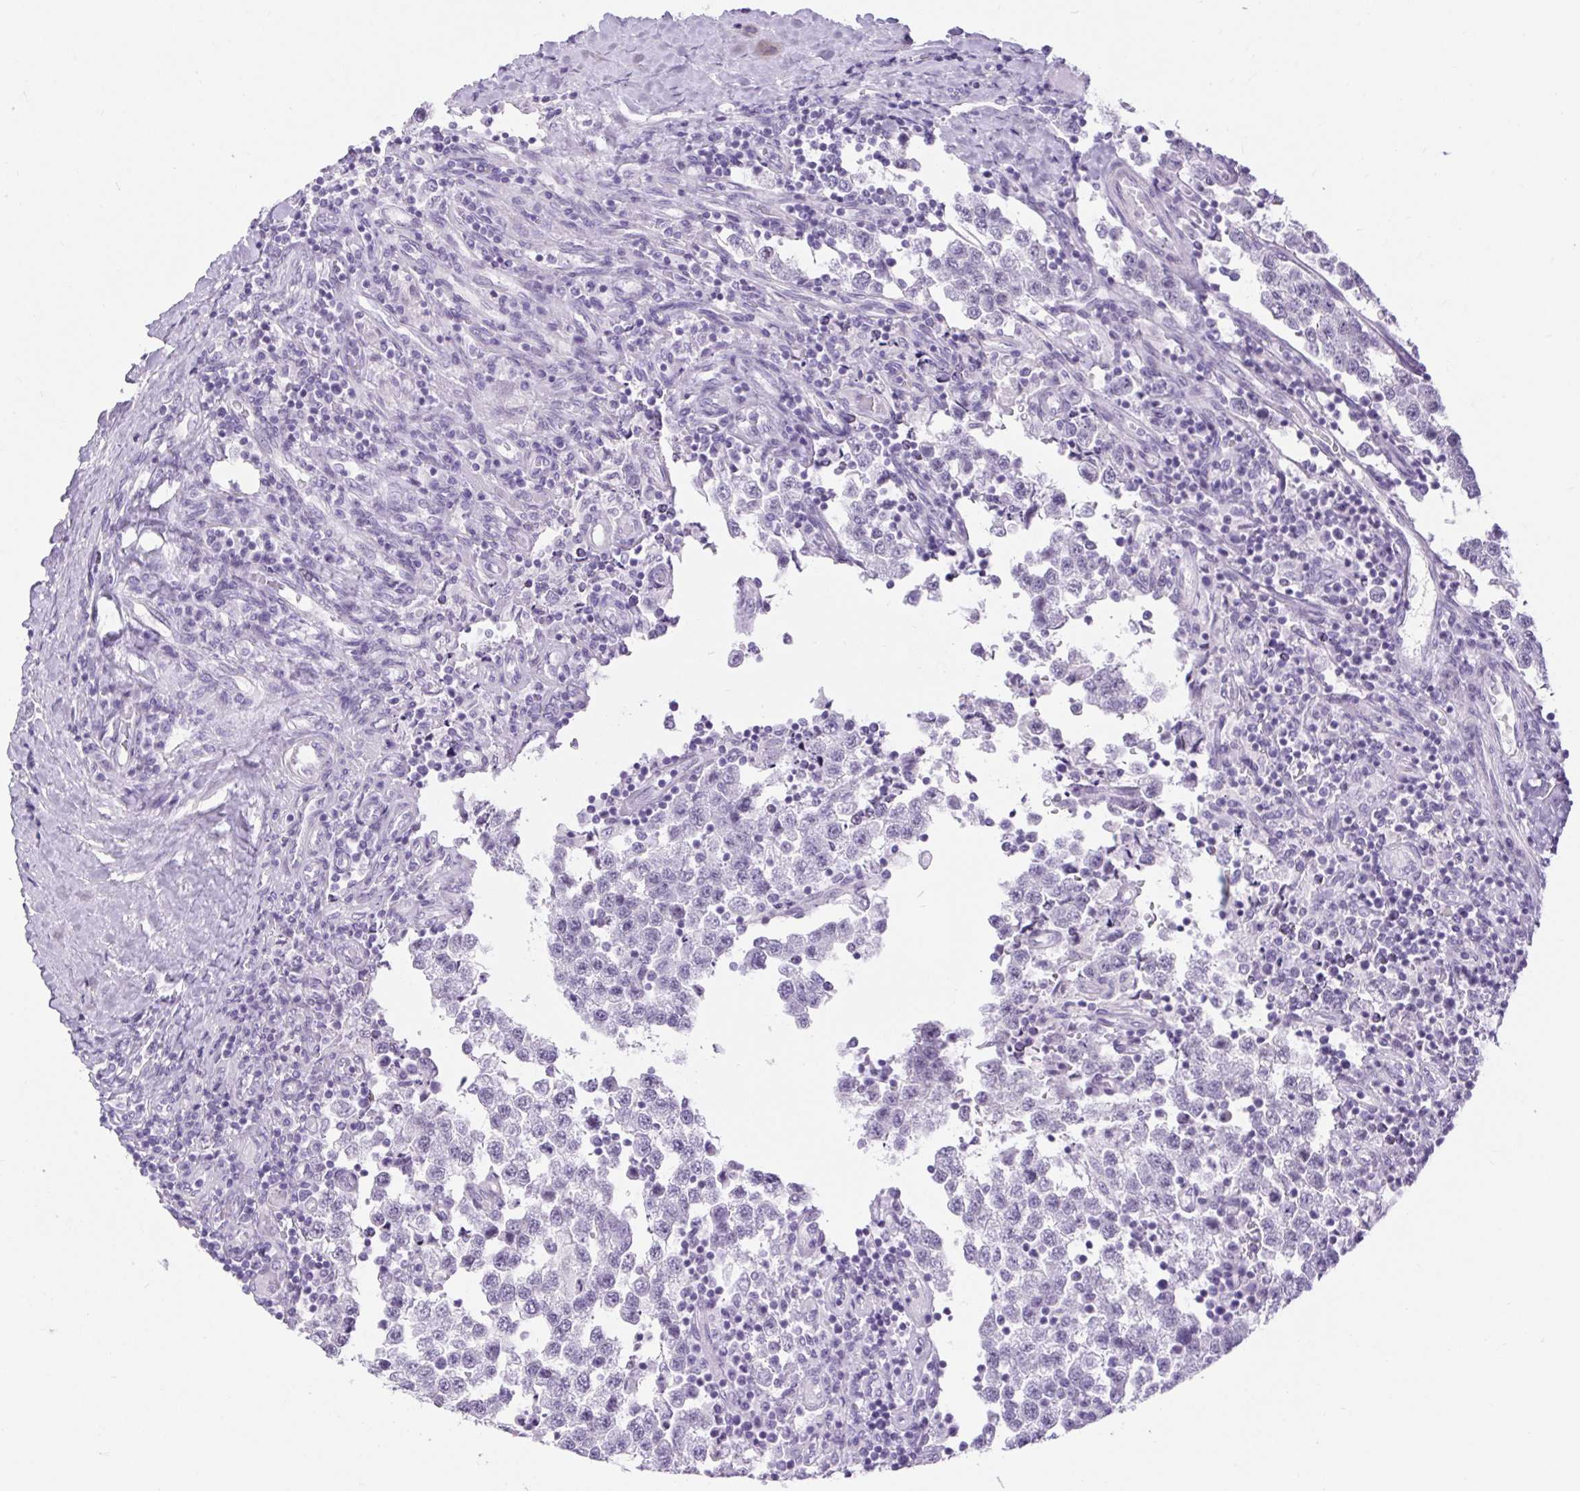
{"staining": {"intensity": "negative", "quantity": "none", "location": "none"}, "tissue": "testis cancer", "cell_type": "Tumor cells", "image_type": "cancer", "snomed": [{"axis": "morphology", "description": "Seminoma, NOS"}, {"axis": "topography", "description": "Testis"}], "caption": "Testis cancer (seminoma) stained for a protein using immunohistochemistry (IHC) exhibits no expression tumor cells.", "gene": "BCAS1", "patient": {"sex": "male", "age": 34}}